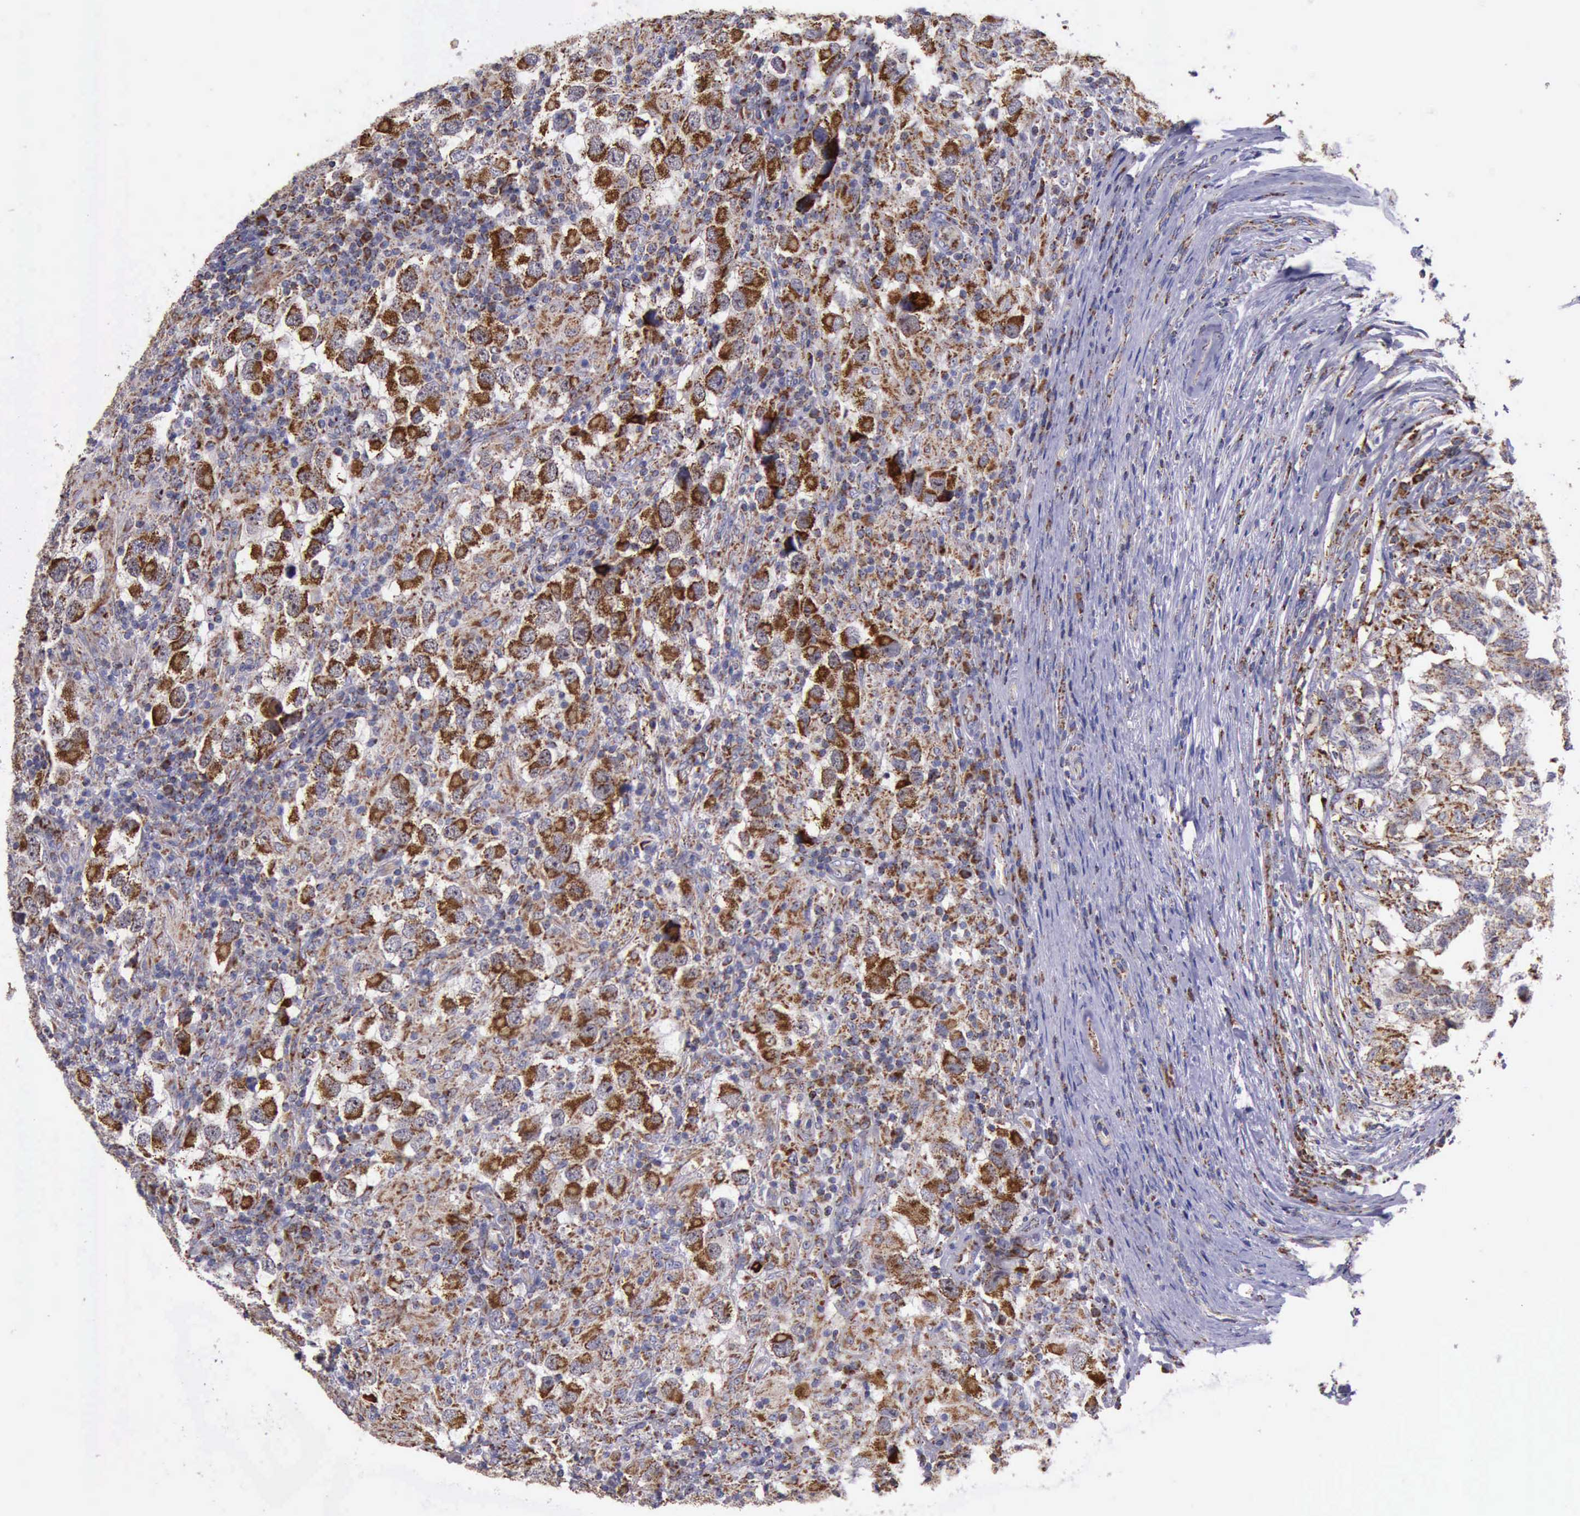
{"staining": {"intensity": "moderate", "quantity": ">75%", "location": "cytoplasmic/membranous"}, "tissue": "testis cancer", "cell_type": "Tumor cells", "image_type": "cancer", "snomed": [{"axis": "morphology", "description": "Carcinoma, Embryonal, NOS"}, {"axis": "topography", "description": "Testis"}], "caption": "This is an image of immunohistochemistry staining of testis cancer, which shows moderate staining in the cytoplasmic/membranous of tumor cells.", "gene": "TXN2", "patient": {"sex": "male", "age": 21}}